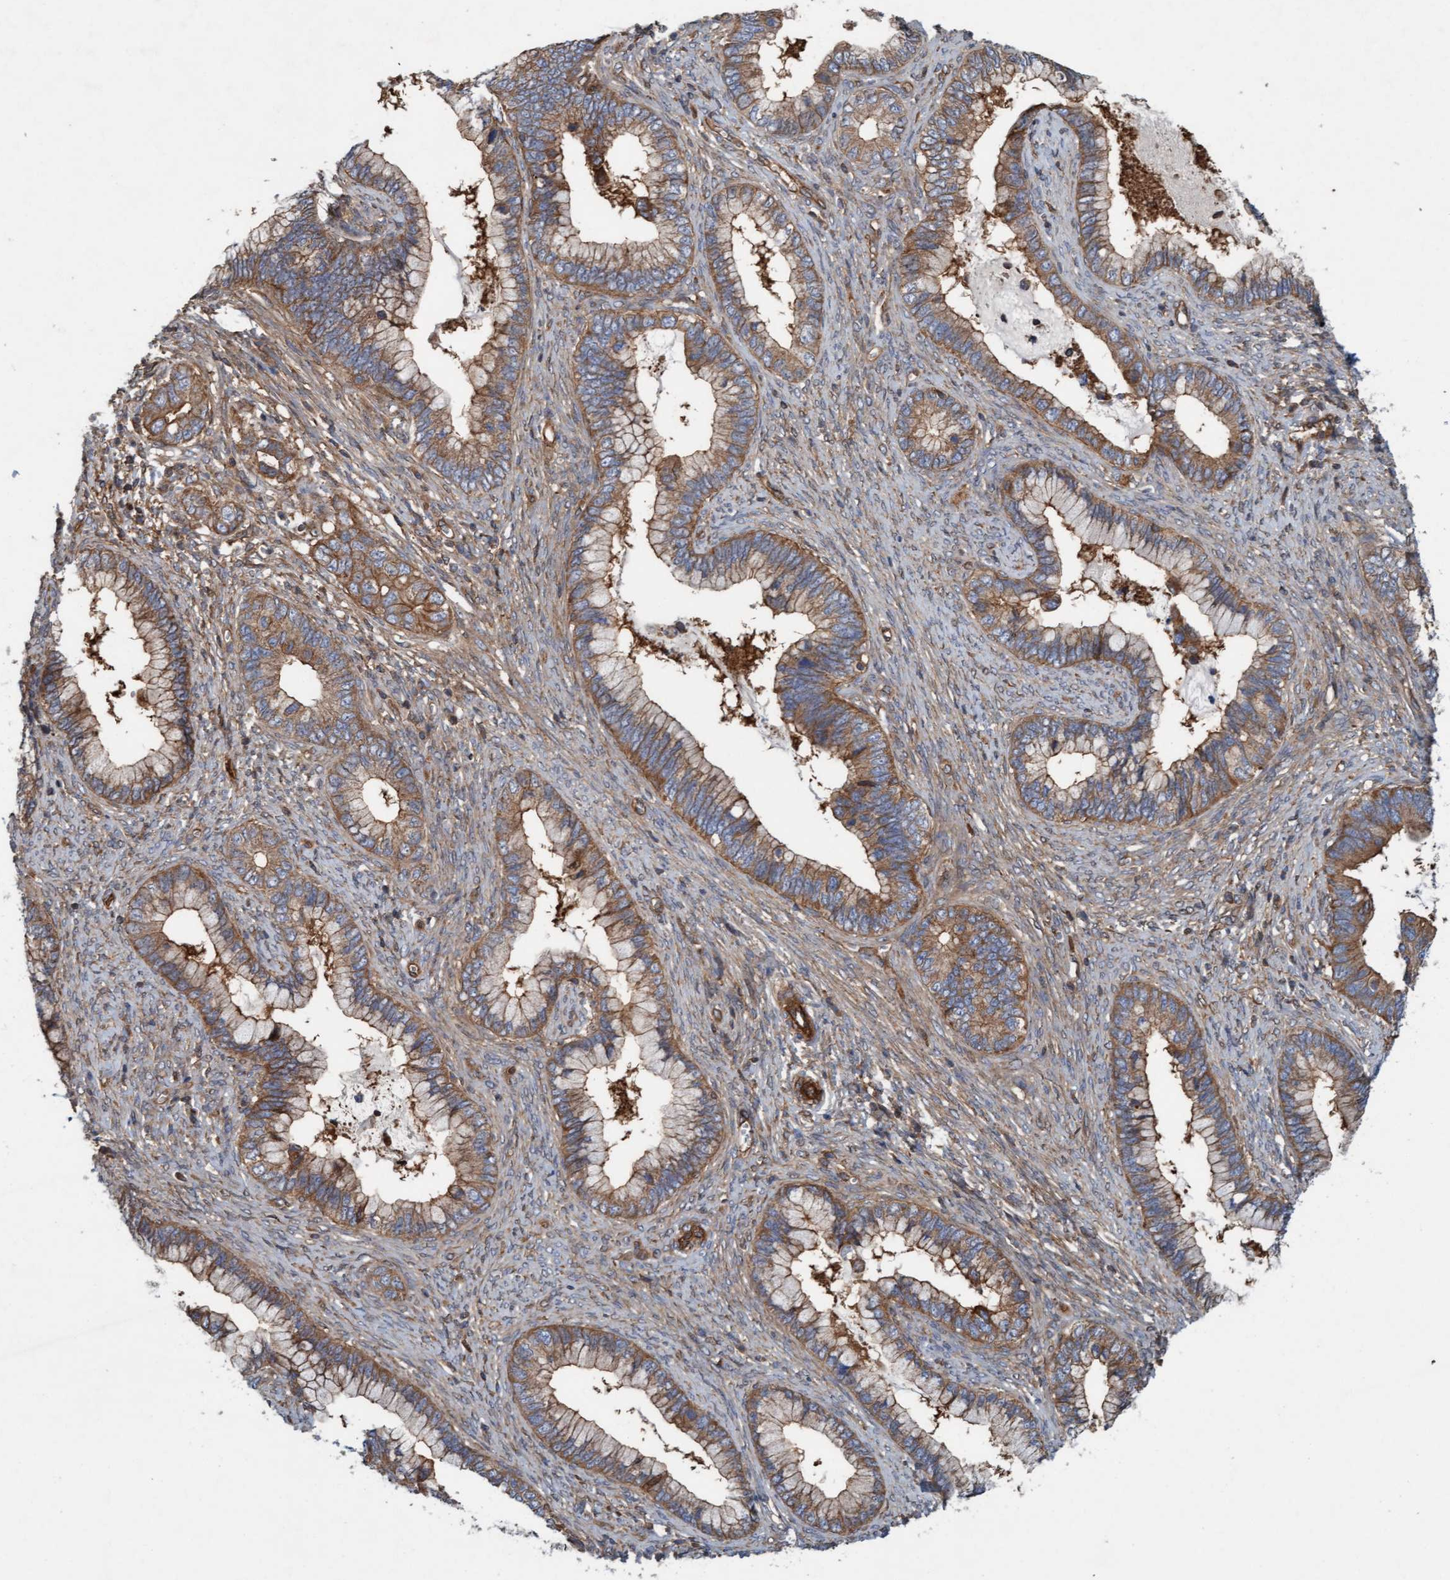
{"staining": {"intensity": "moderate", "quantity": ">75%", "location": "cytoplasmic/membranous"}, "tissue": "cervical cancer", "cell_type": "Tumor cells", "image_type": "cancer", "snomed": [{"axis": "morphology", "description": "Adenocarcinoma, NOS"}, {"axis": "topography", "description": "Cervix"}], "caption": "Cervical adenocarcinoma stained with immunohistochemistry (IHC) demonstrates moderate cytoplasmic/membranous positivity in about >75% of tumor cells. (Brightfield microscopy of DAB IHC at high magnification).", "gene": "ERAL1", "patient": {"sex": "female", "age": 44}}